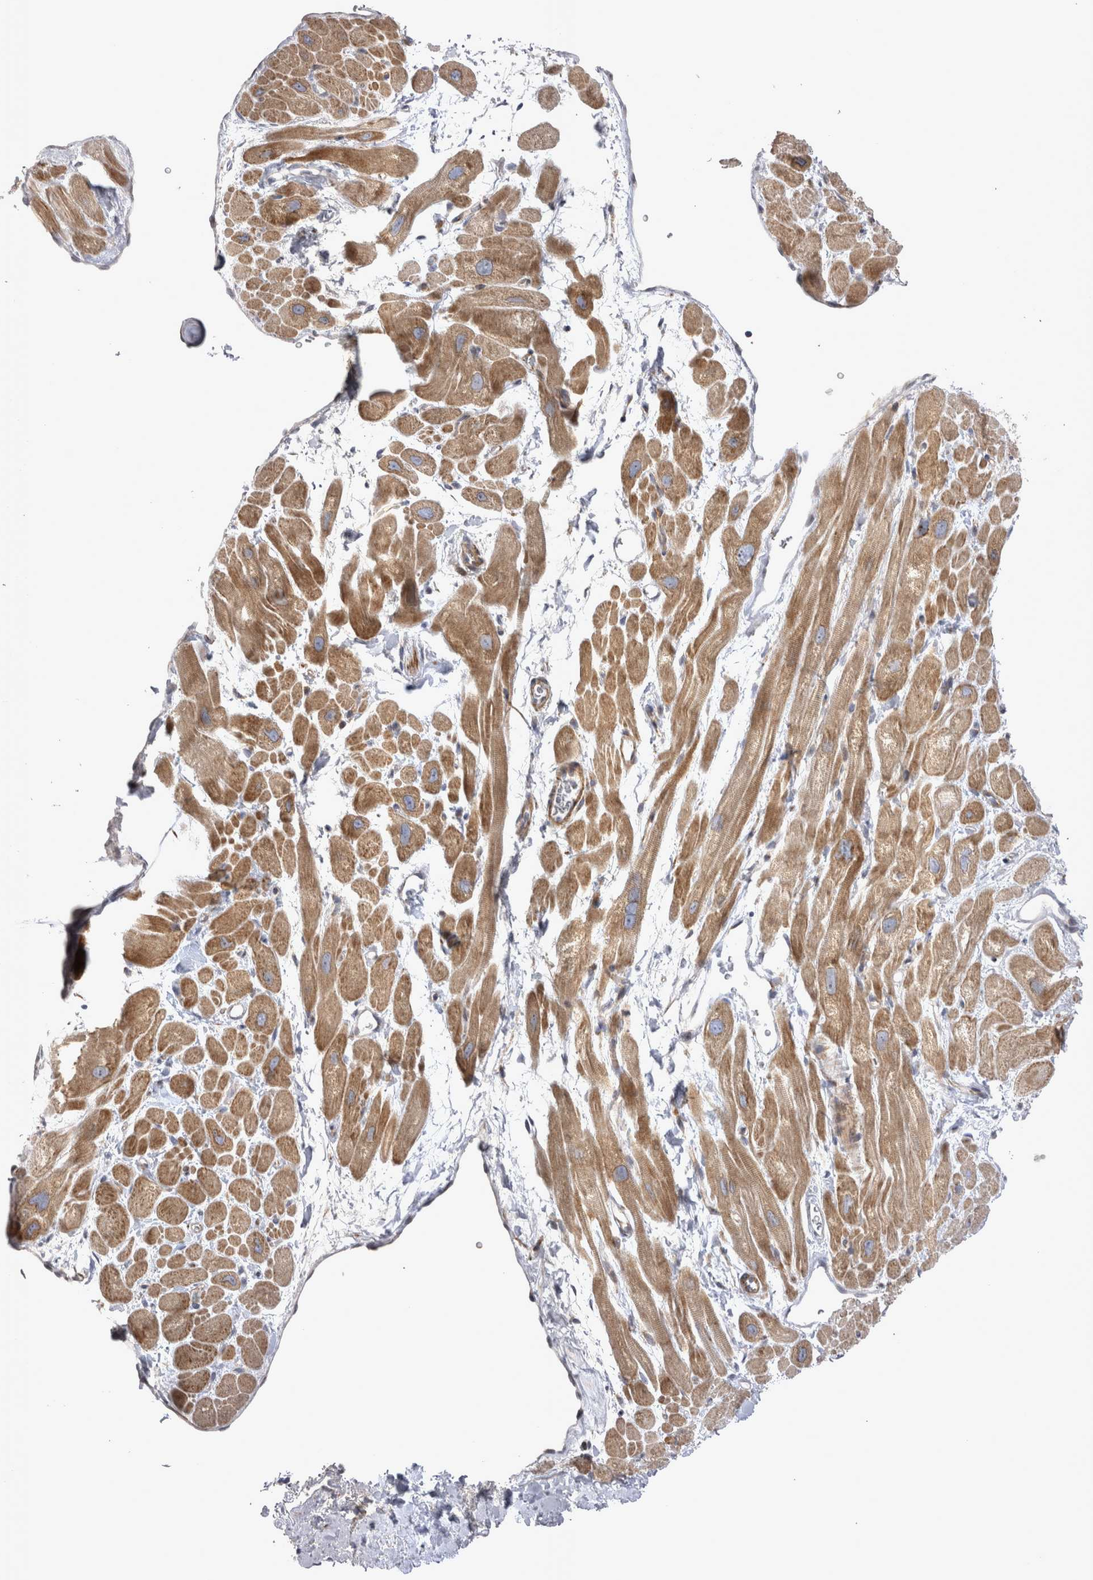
{"staining": {"intensity": "moderate", "quantity": ">75%", "location": "cytoplasmic/membranous"}, "tissue": "heart muscle", "cell_type": "Cardiomyocytes", "image_type": "normal", "snomed": [{"axis": "morphology", "description": "Normal tissue, NOS"}, {"axis": "topography", "description": "Heart"}], "caption": "A medium amount of moderate cytoplasmic/membranous positivity is present in approximately >75% of cardiomyocytes in unremarkable heart muscle. (DAB (3,3'-diaminobenzidine) = brown stain, brightfield microscopy at high magnification).", "gene": "TSPOAP1", "patient": {"sex": "male", "age": 49}}